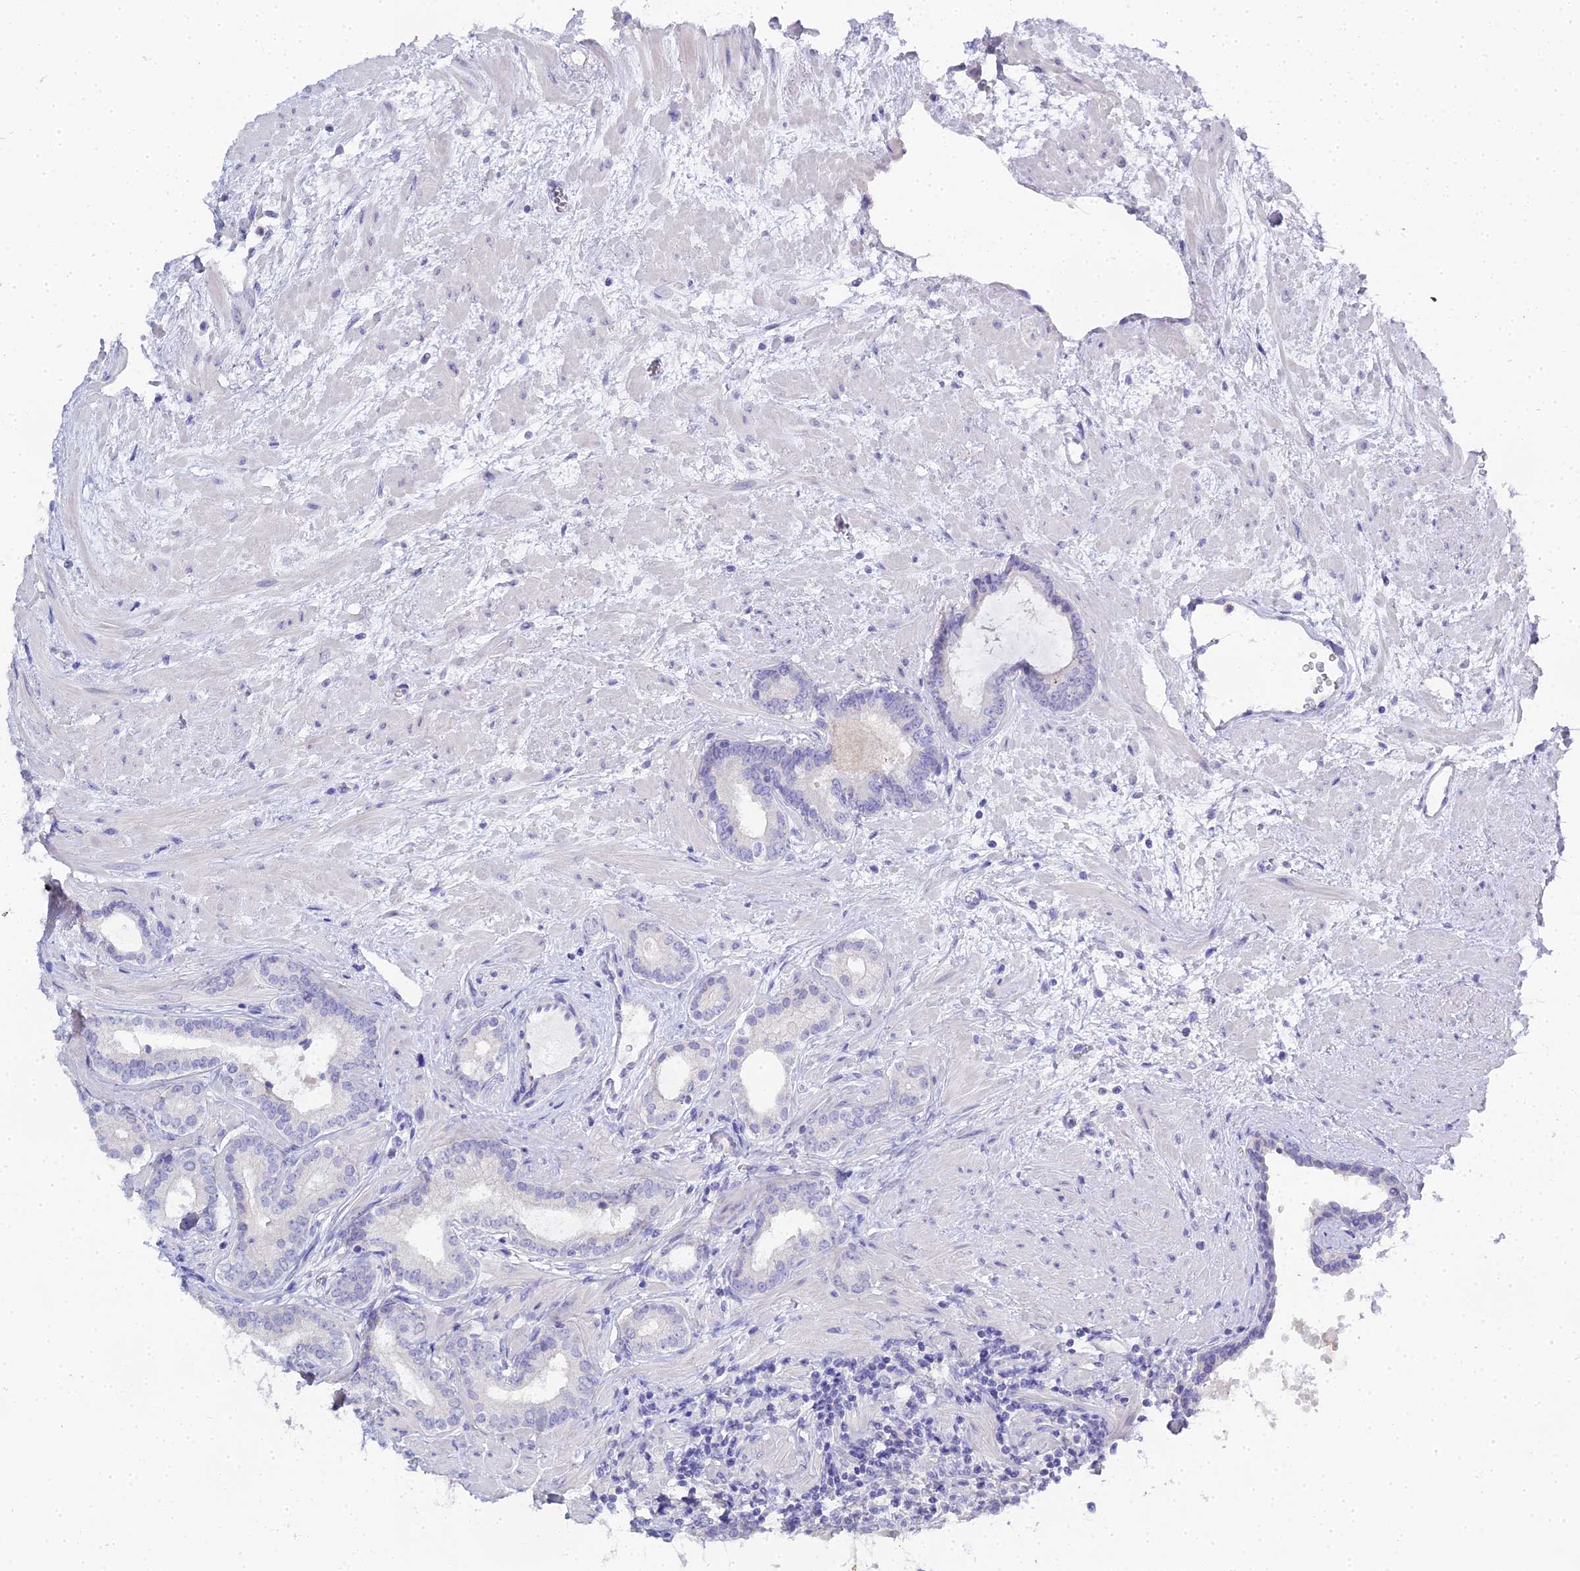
{"staining": {"intensity": "negative", "quantity": "none", "location": "none"}, "tissue": "prostate cancer", "cell_type": "Tumor cells", "image_type": "cancer", "snomed": [{"axis": "morphology", "description": "Adenocarcinoma, High grade"}, {"axis": "topography", "description": "Prostate"}], "caption": "High power microscopy image of an immunohistochemistry (IHC) histopathology image of high-grade adenocarcinoma (prostate), revealing no significant staining in tumor cells.", "gene": "S100A7", "patient": {"sex": "male", "age": 64}}